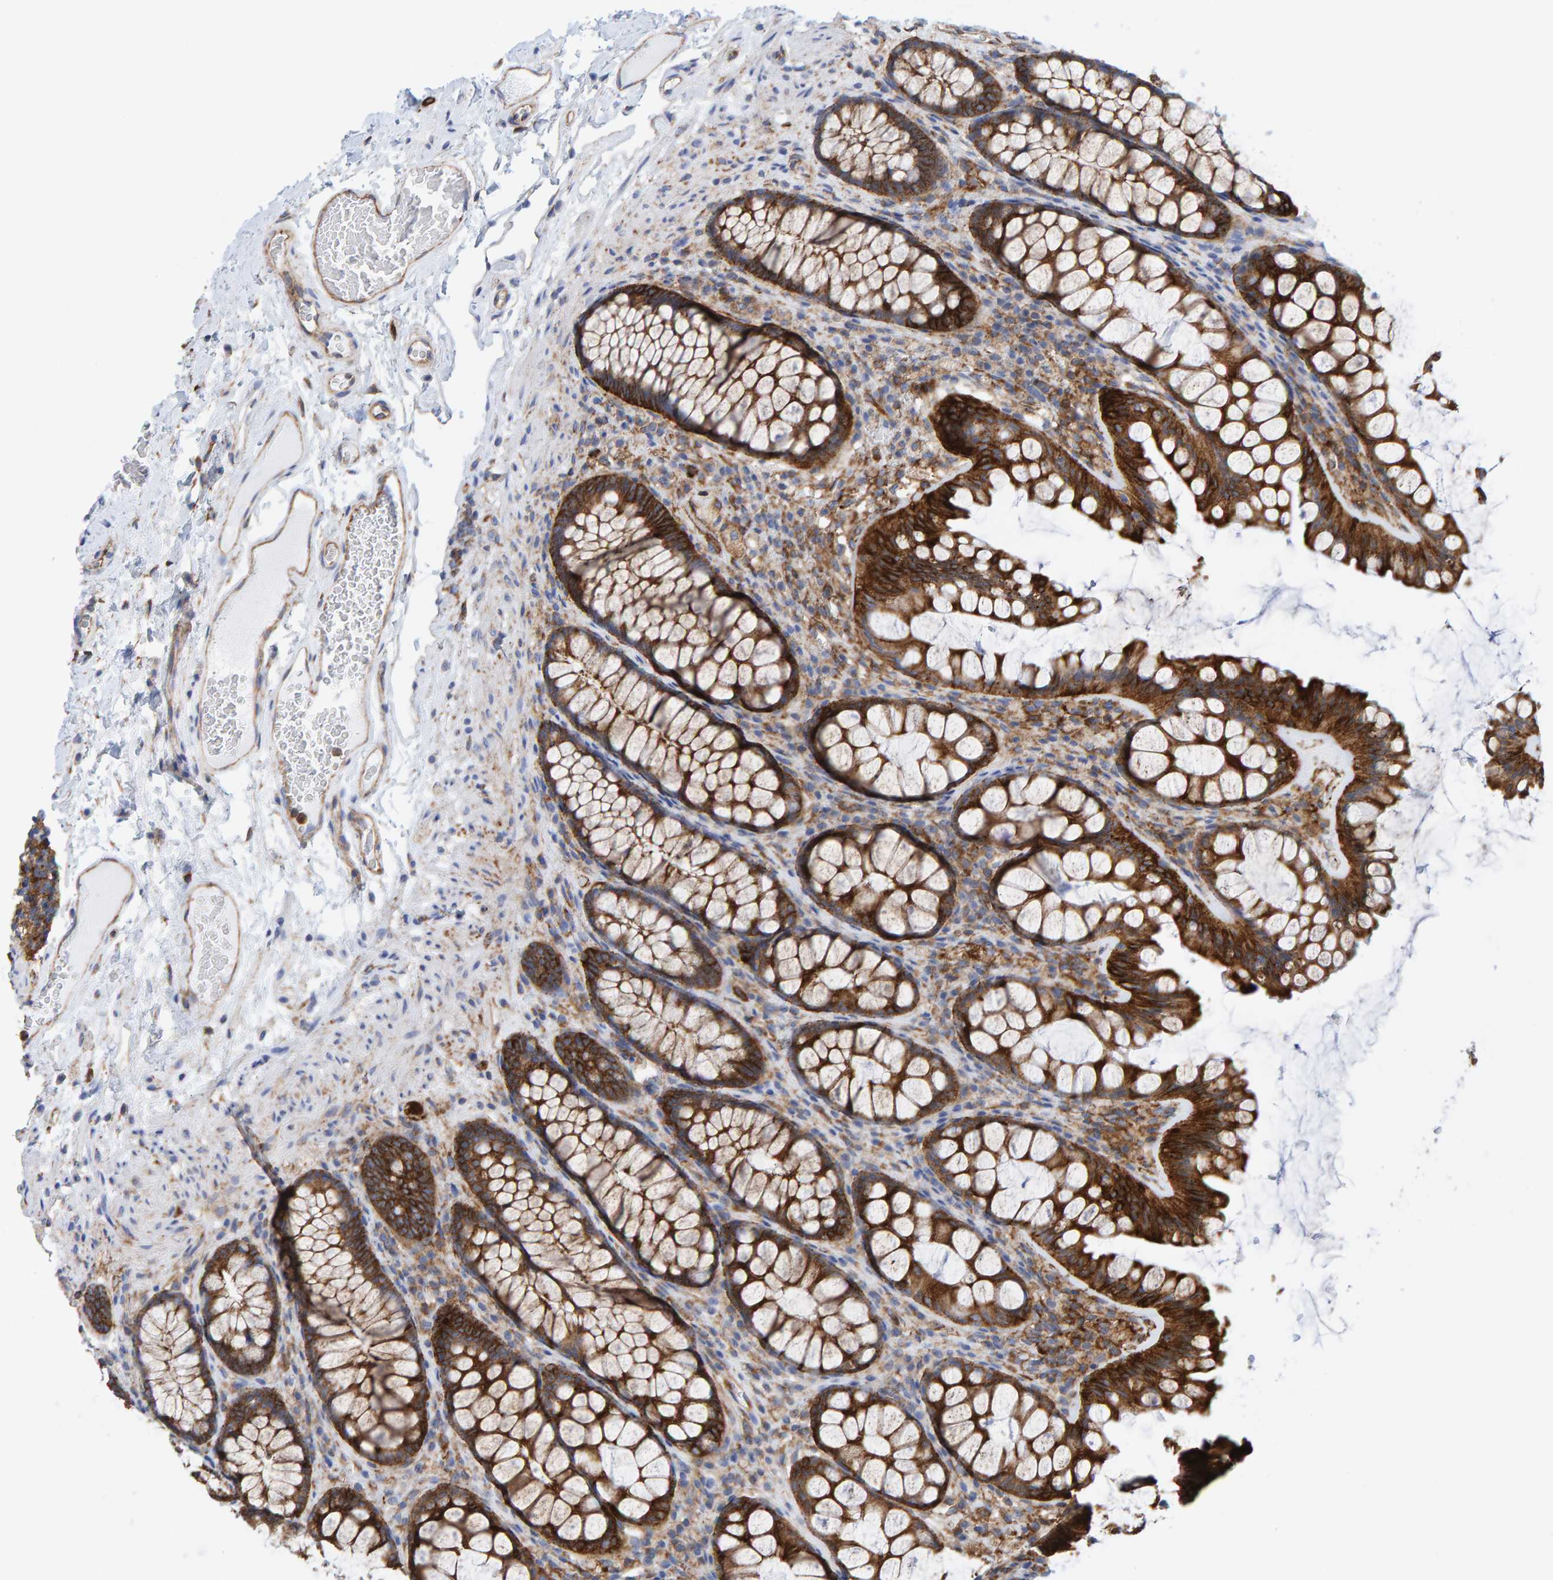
{"staining": {"intensity": "strong", "quantity": ">75%", "location": "cytoplasmic/membranous"}, "tissue": "colon", "cell_type": "Endothelial cells", "image_type": "normal", "snomed": [{"axis": "morphology", "description": "Normal tissue, NOS"}, {"axis": "topography", "description": "Colon"}], "caption": "Protein expression analysis of unremarkable human colon reveals strong cytoplasmic/membranous staining in about >75% of endothelial cells. (IHC, brightfield microscopy, high magnification).", "gene": "MVP", "patient": {"sex": "female", "age": 55}}